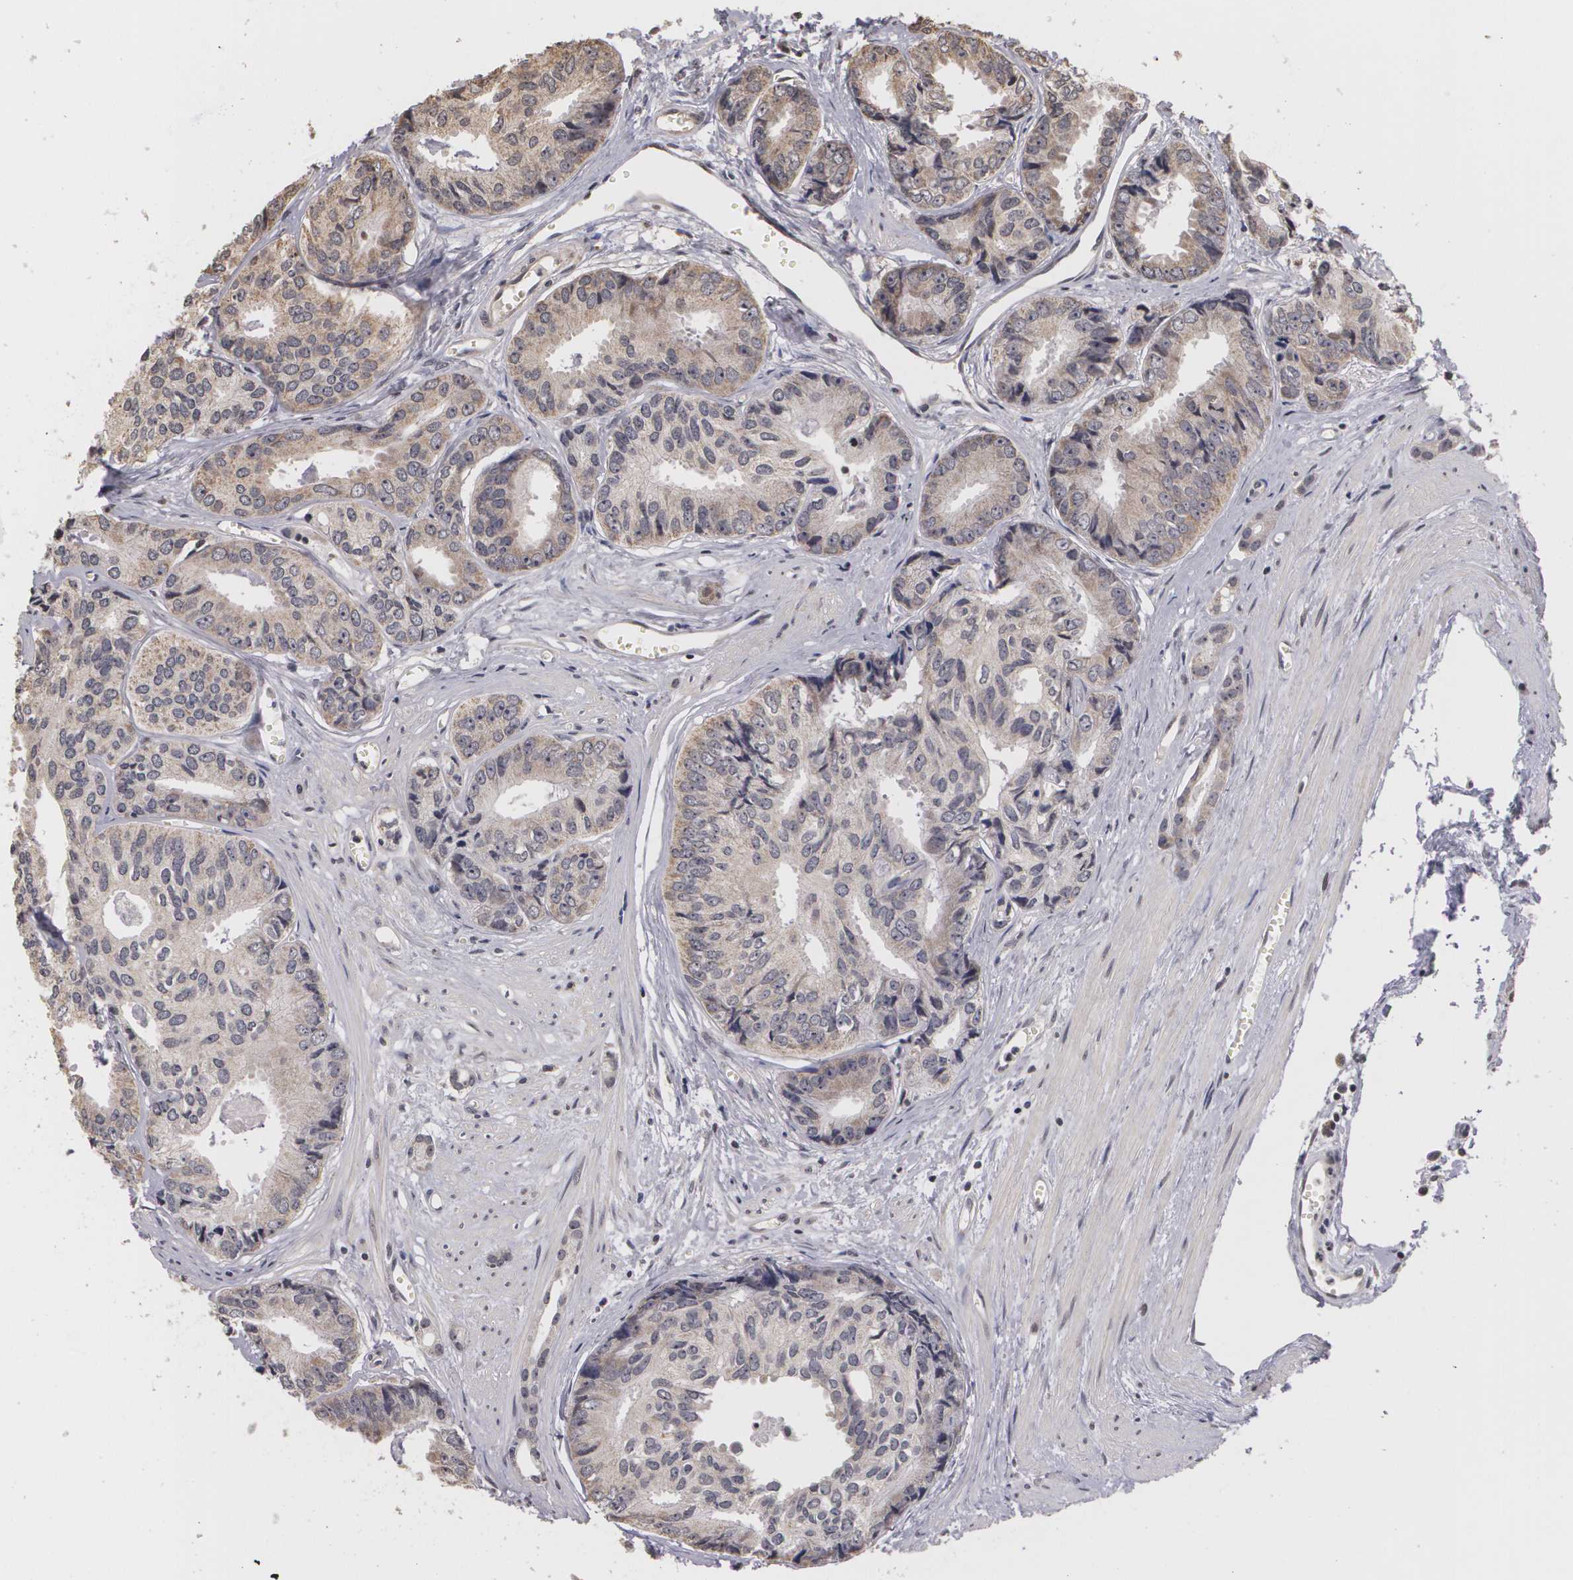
{"staining": {"intensity": "negative", "quantity": "none", "location": "none"}, "tissue": "prostate cancer", "cell_type": "Tumor cells", "image_type": "cancer", "snomed": [{"axis": "morphology", "description": "Adenocarcinoma, High grade"}, {"axis": "topography", "description": "Prostate"}], "caption": "IHC of adenocarcinoma (high-grade) (prostate) reveals no staining in tumor cells.", "gene": "THRB", "patient": {"sex": "male", "age": 56}}